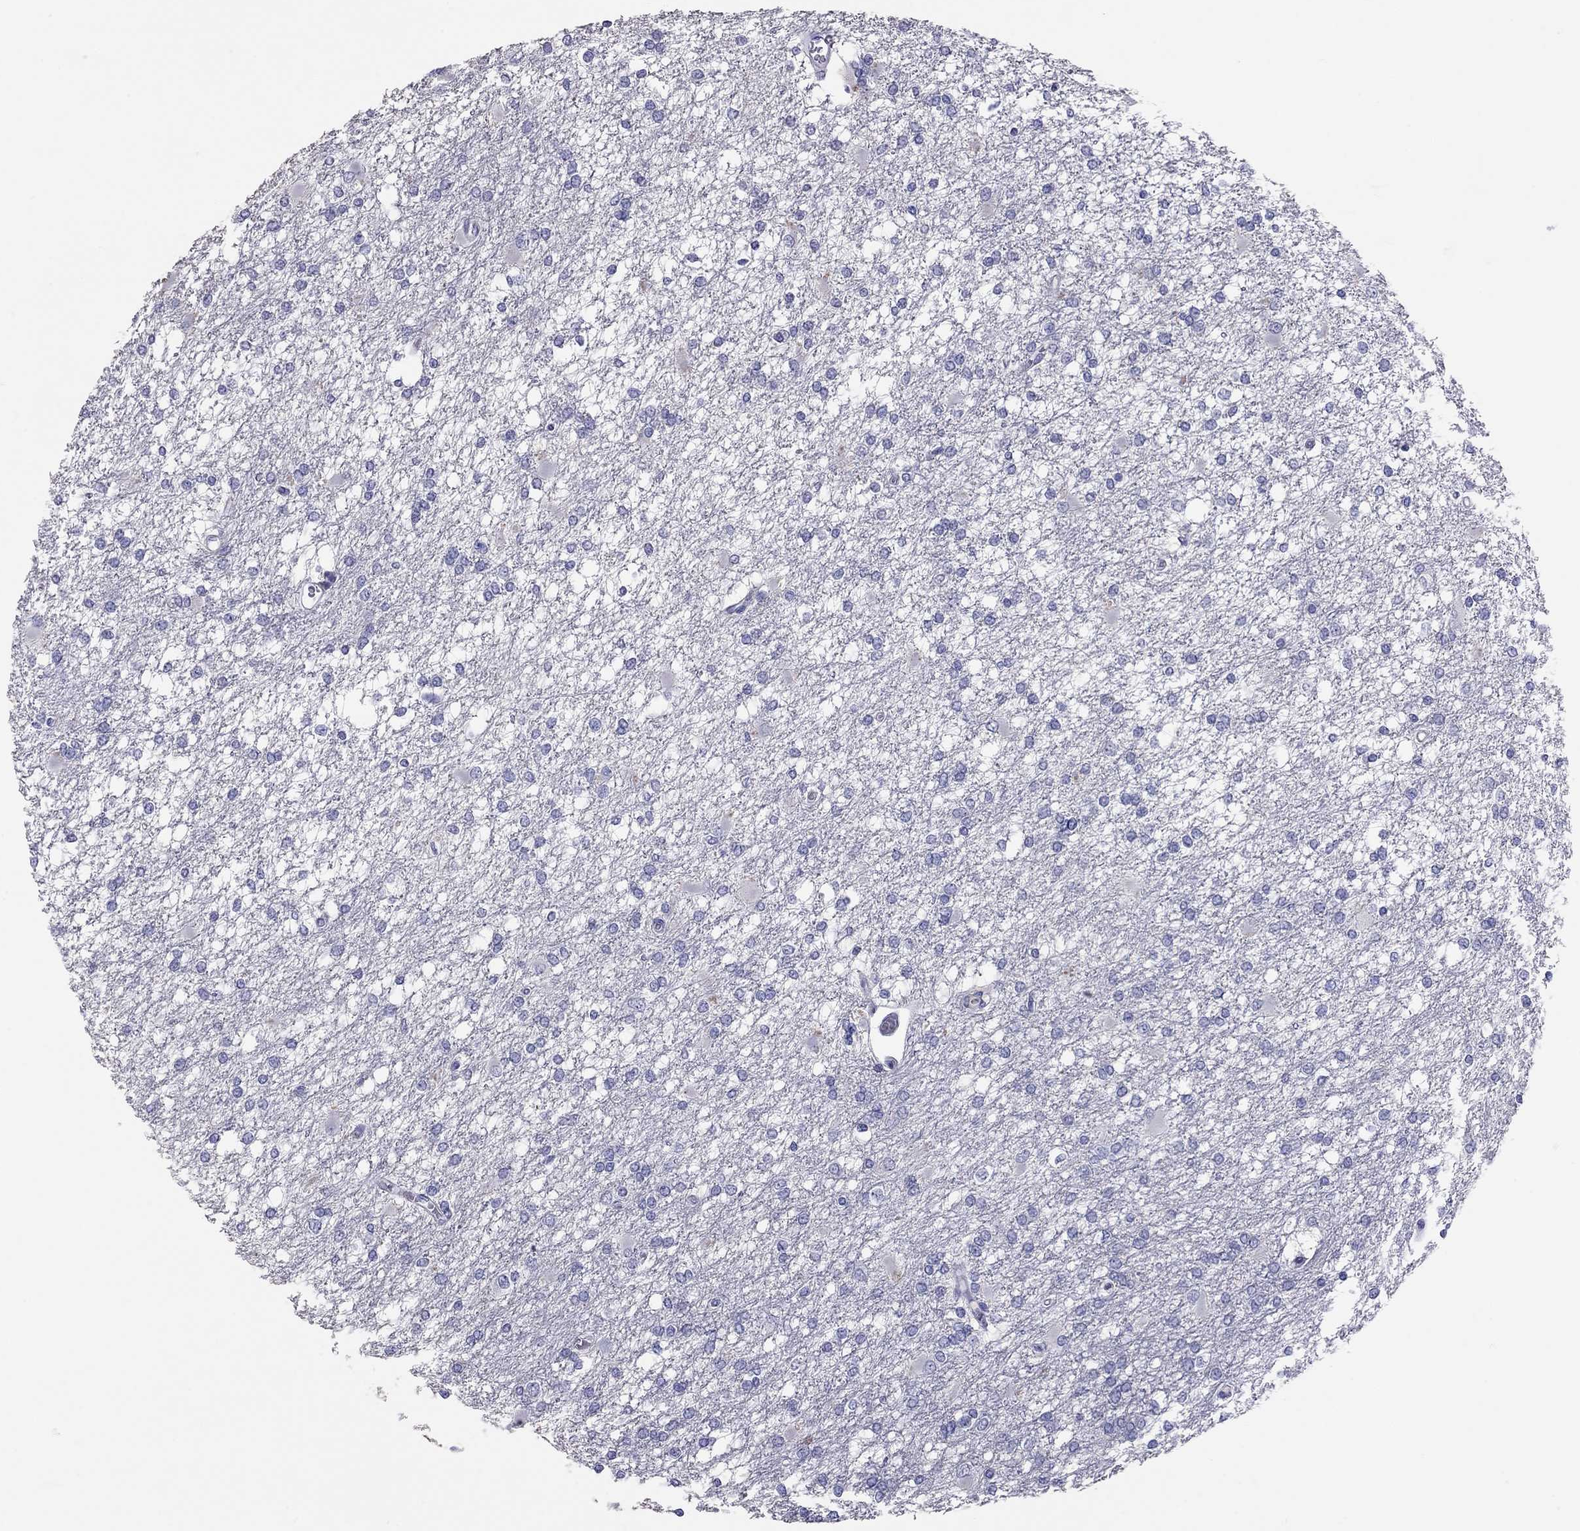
{"staining": {"intensity": "negative", "quantity": "none", "location": "none"}, "tissue": "glioma", "cell_type": "Tumor cells", "image_type": "cancer", "snomed": [{"axis": "morphology", "description": "Glioma, malignant, High grade"}, {"axis": "topography", "description": "Cerebral cortex"}], "caption": "Immunohistochemical staining of glioma shows no significant staining in tumor cells.", "gene": "CALHM1", "patient": {"sex": "male", "age": 79}}